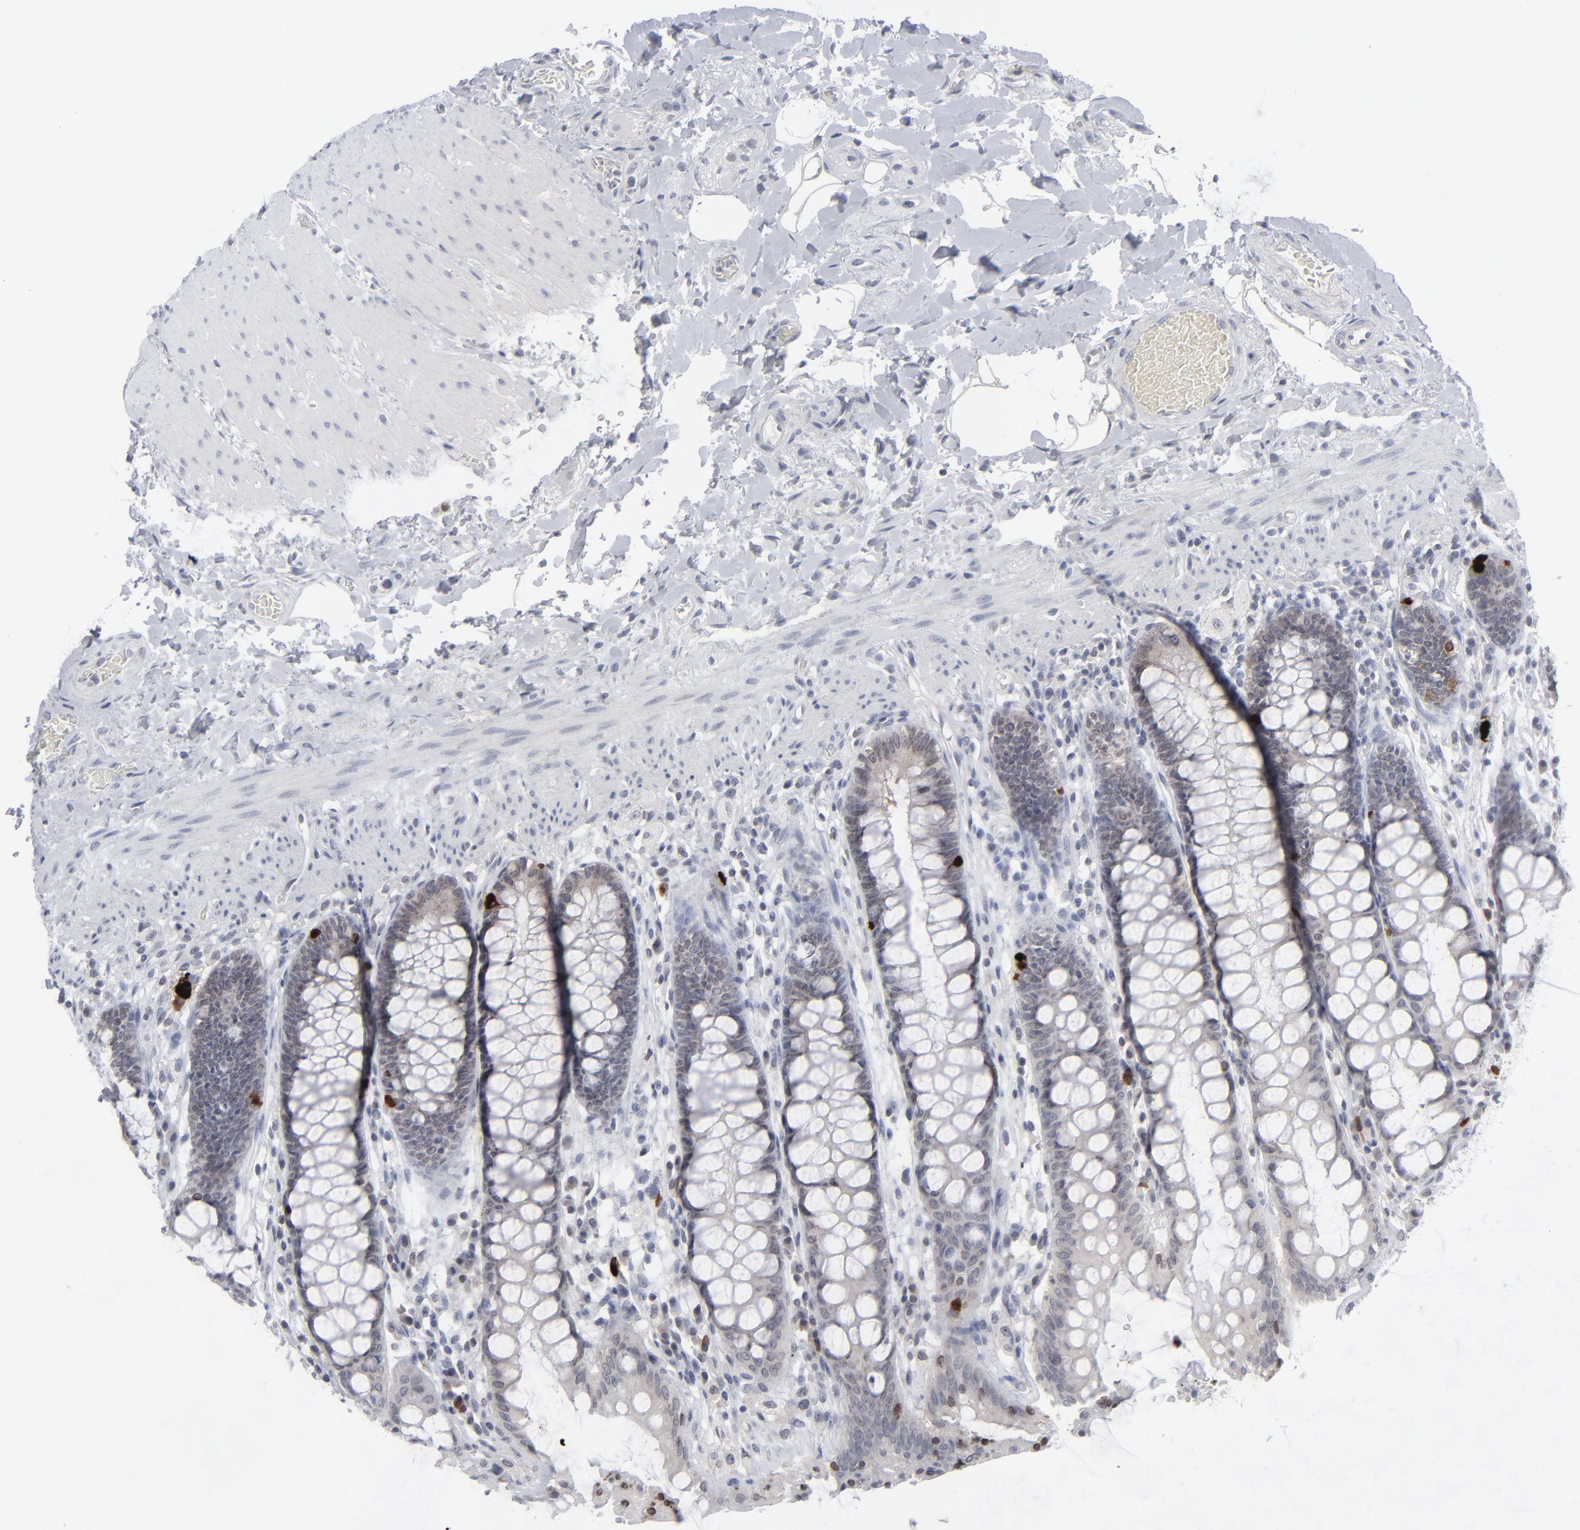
{"staining": {"intensity": "weak", "quantity": "<25%", "location": "cytoplasmic/membranous"}, "tissue": "rectum", "cell_type": "Glandular cells", "image_type": "normal", "snomed": [{"axis": "morphology", "description": "Normal tissue, NOS"}, {"axis": "topography", "description": "Rectum"}], "caption": "Immunohistochemistry (IHC) of benign human rectum reveals no staining in glandular cells.", "gene": "NUP88", "patient": {"sex": "female", "age": 46}}